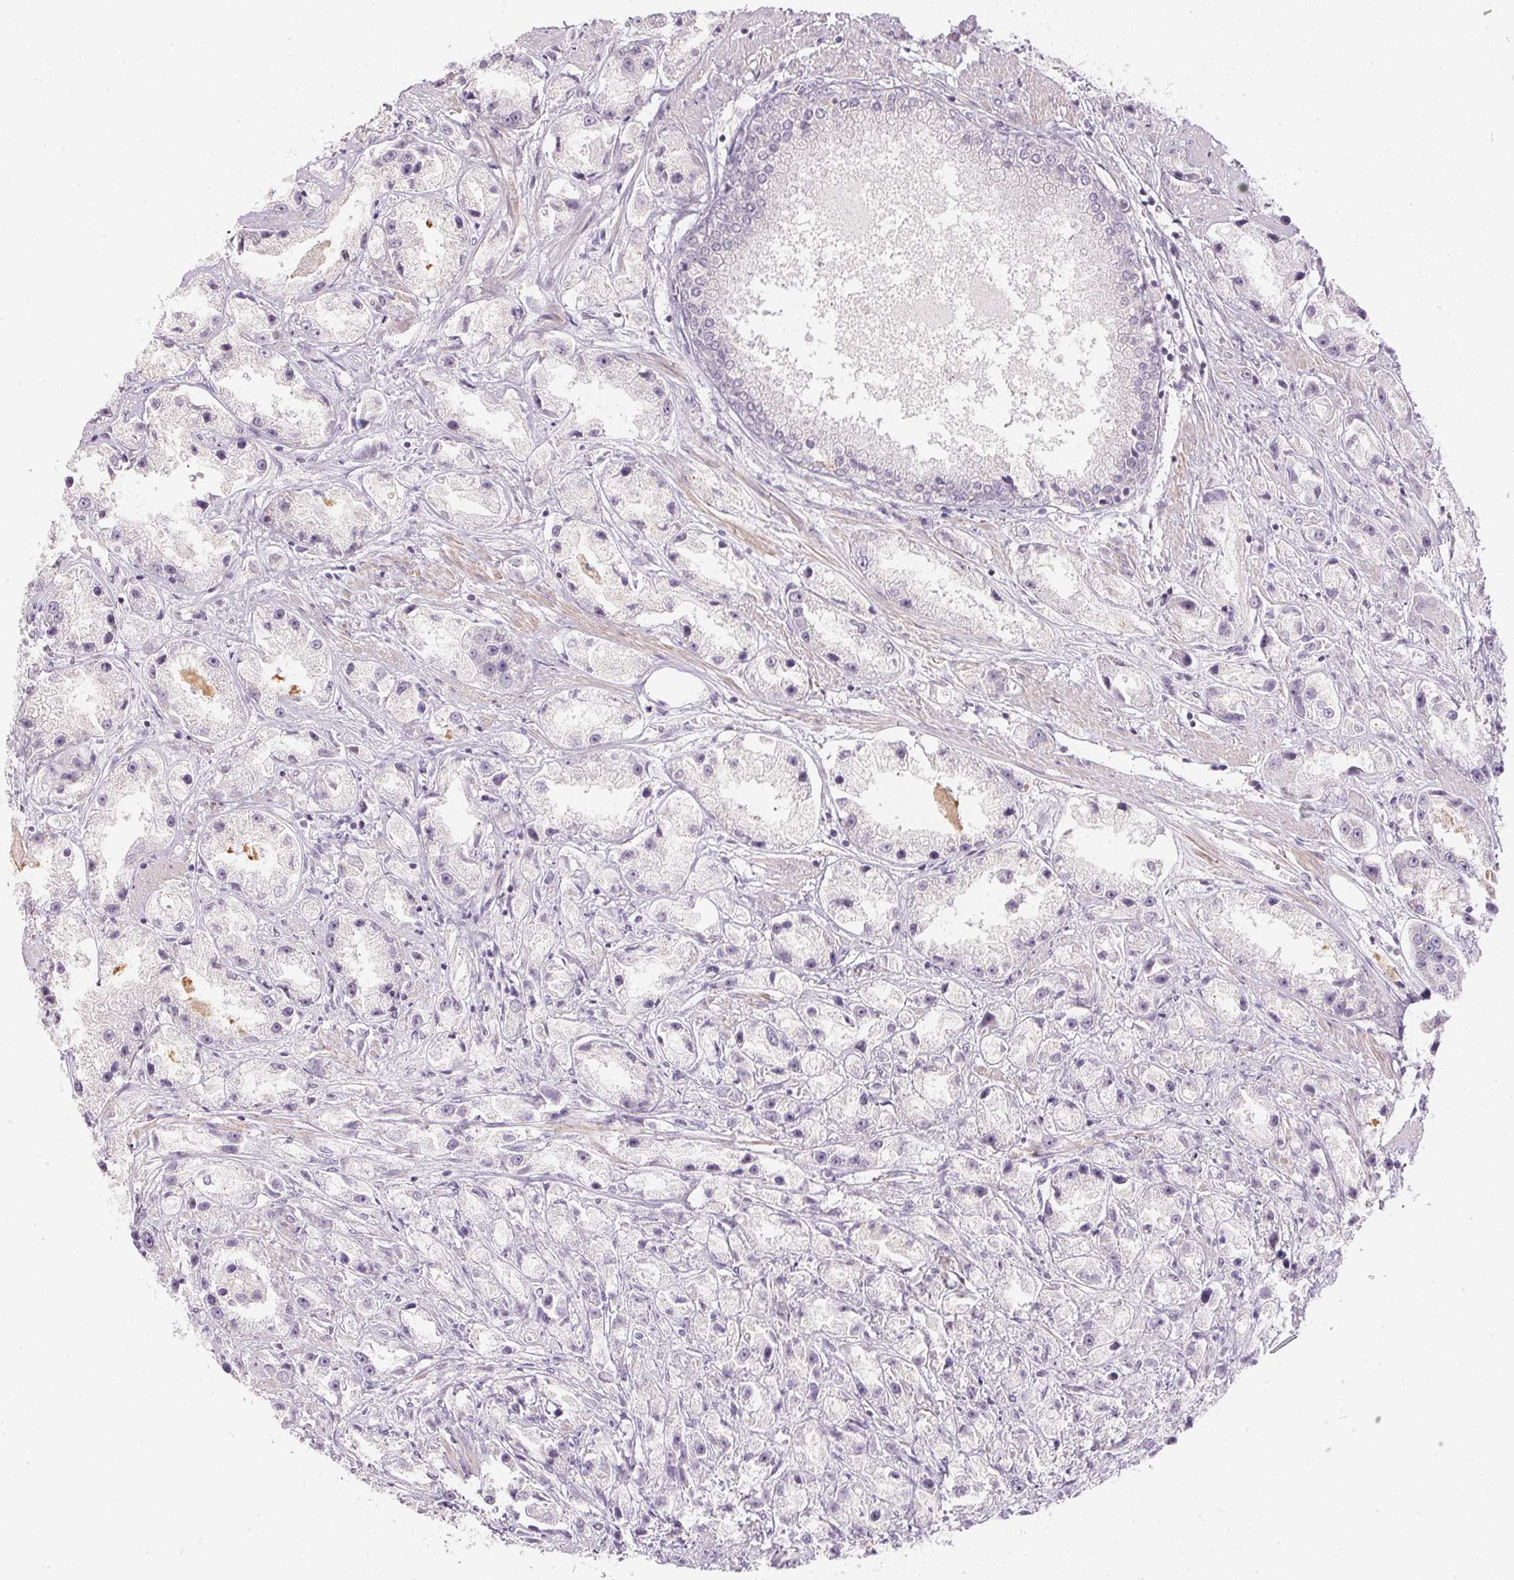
{"staining": {"intensity": "negative", "quantity": "none", "location": "none"}, "tissue": "prostate cancer", "cell_type": "Tumor cells", "image_type": "cancer", "snomed": [{"axis": "morphology", "description": "Adenocarcinoma, High grade"}, {"axis": "topography", "description": "Prostate"}], "caption": "An IHC photomicrograph of high-grade adenocarcinoma (prostate) is shown. There is no staining in tumor cells of high-grade adenocarcinoma (prostate). (DAB (3,3'-diaminobenzidine) immunohistochemistry (IHC), high magnification).", "gene": "GDAP1L1", "patient": {"sex": "male", "age": 67}}